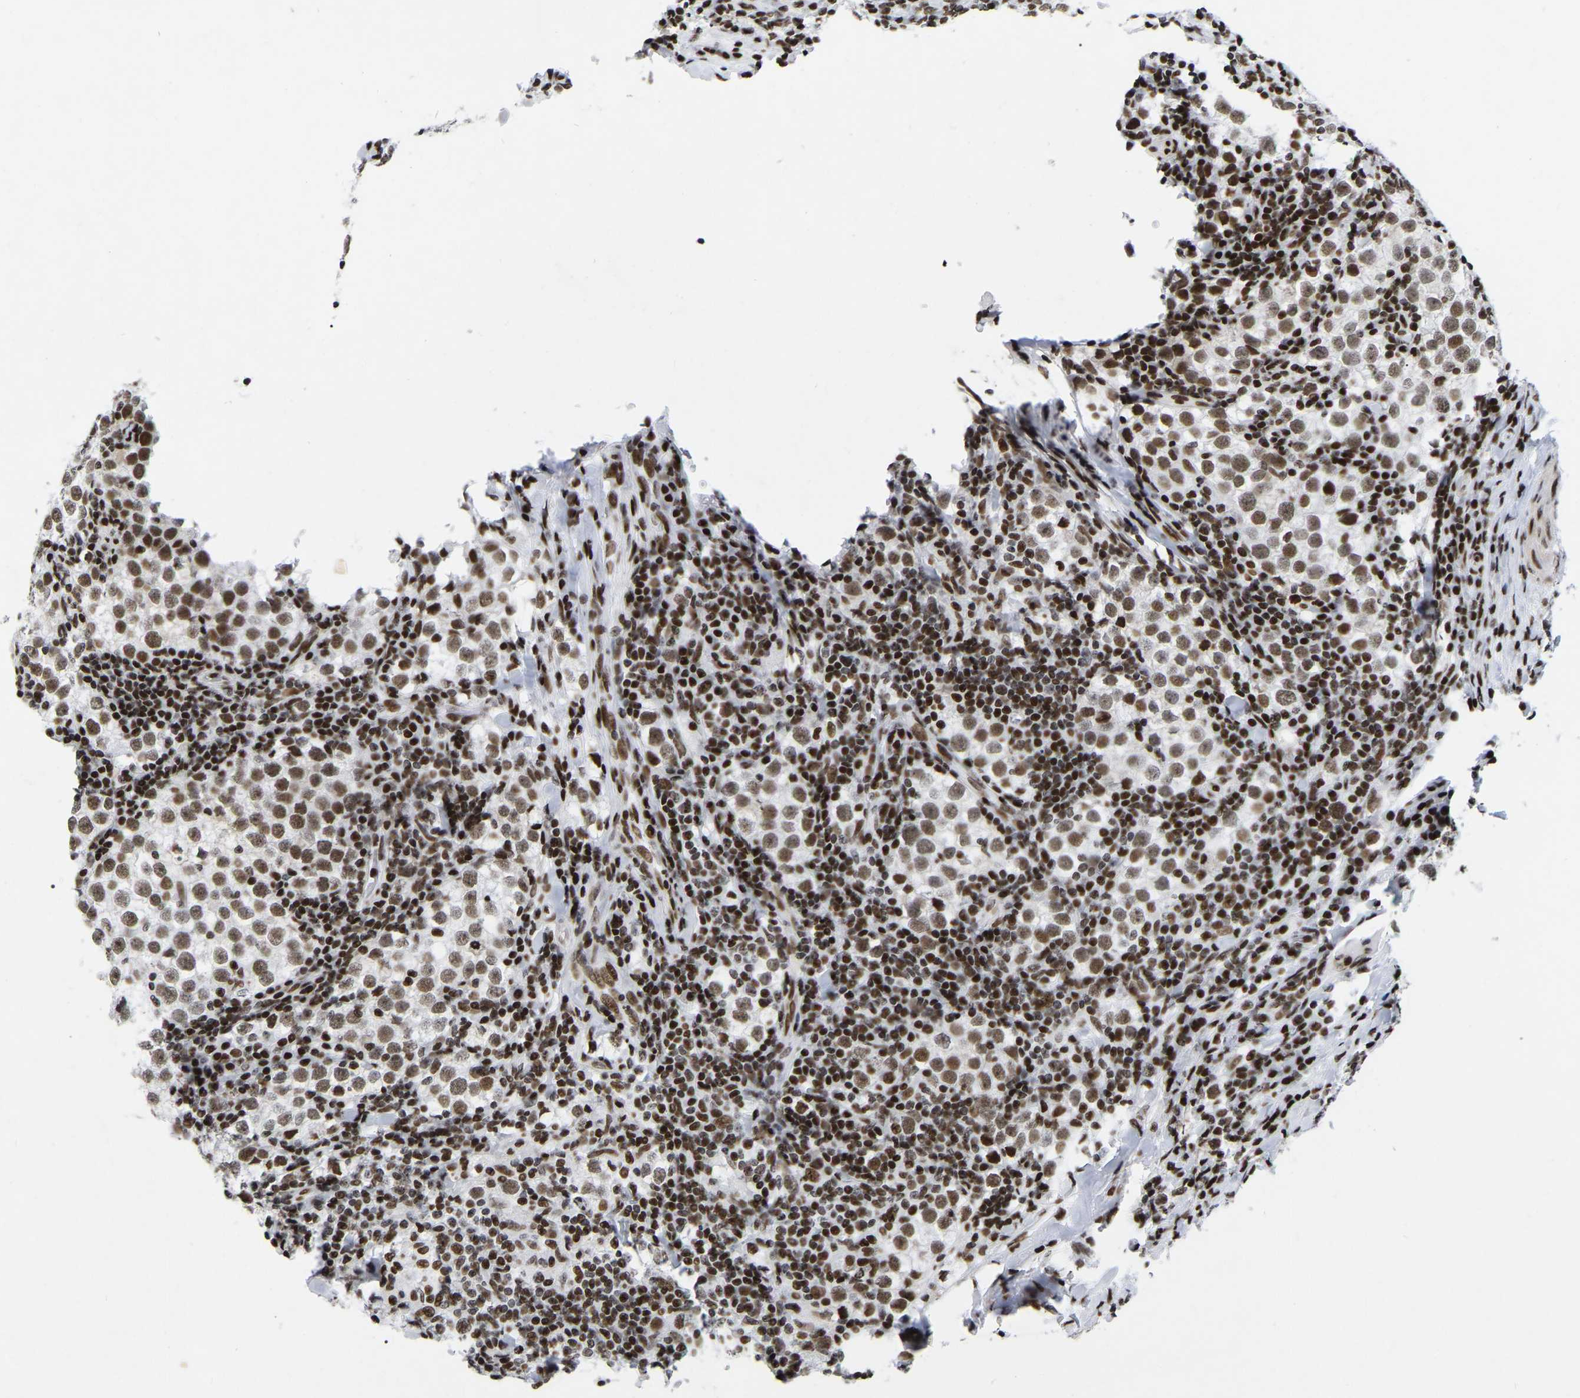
{"staining": {"intensity": "moderate", "quantity": ">75%", "location": "nuclear"}, "tissue": "testis cancer", "cell_type": "Tumor cells", "image_type": "cancer", "snomed": [{"axis": "morphology", "description": "Seminoma, NOS"}, {"axis": "morphology", "description": "Carcinoma, Embryonal, NOS"}, {"axis": "topography", "description": "Testis"}], "caption": "The micrograph exhibits staining of embryonal carcinoma (testis), revealing moderate nuclear protein staining (brown color) within tumor cells.", "gene": "PRCC", "patient": {"sex": "male", "age": 36}}